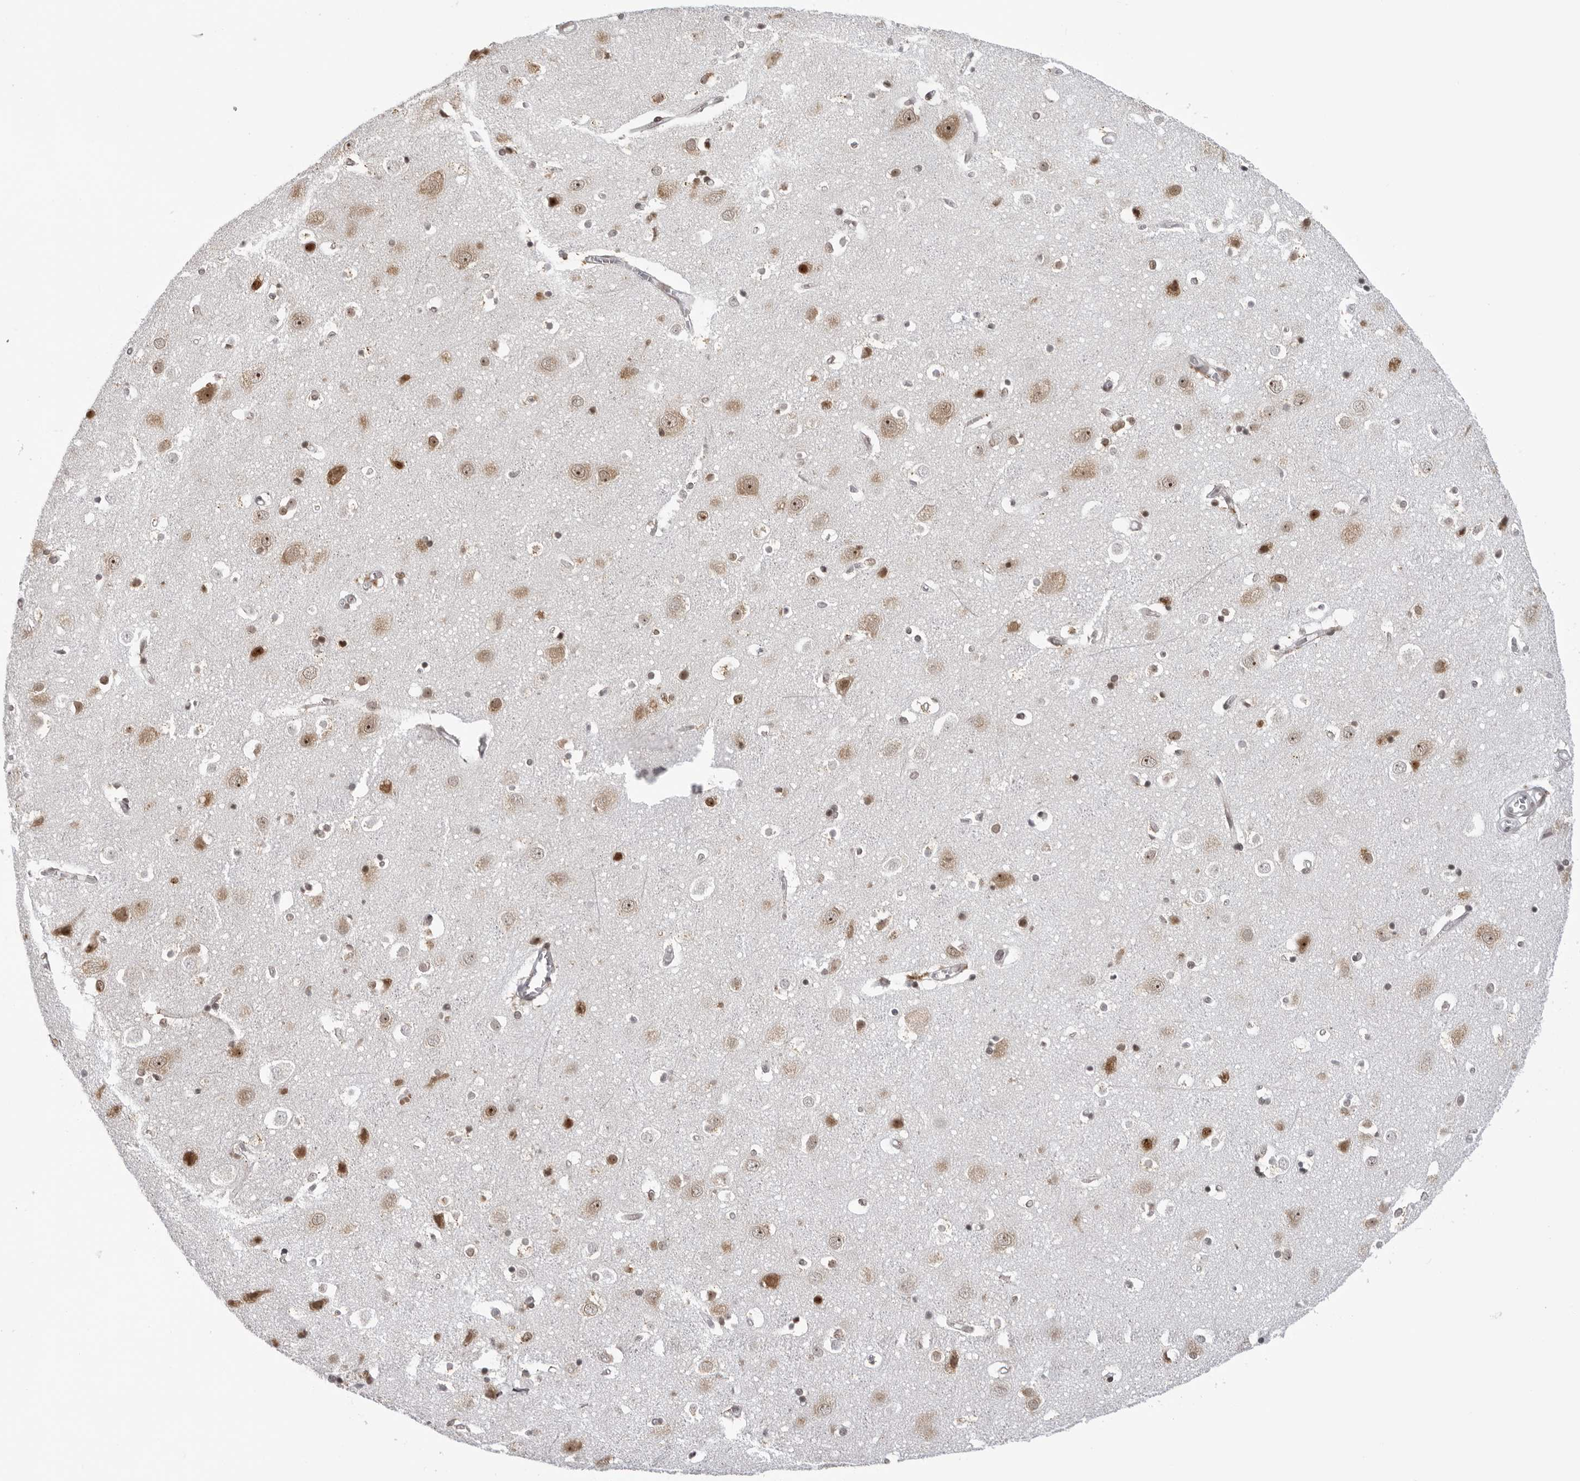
{"staining": {"intensity": "moderate", "quantity": ">75%", "location": "nuclear"}, "tissue": "cerebral cortex", "cell_type": "Endothelial cells", "image_type": "normal", "snomed": [{"axis": "morphology", "description": "Normal tissue, NOS"}, {"axis": "topography", "description": "Cerebral cortex"}], "caption": "About >75% of endothelial cells in benign human cerebral cortex display moderate nuclear protein staining as visualized by brown immunohistochemical staining.", "gene": "HEXIM2", "patient": {"sex": "male", "age": 54}}